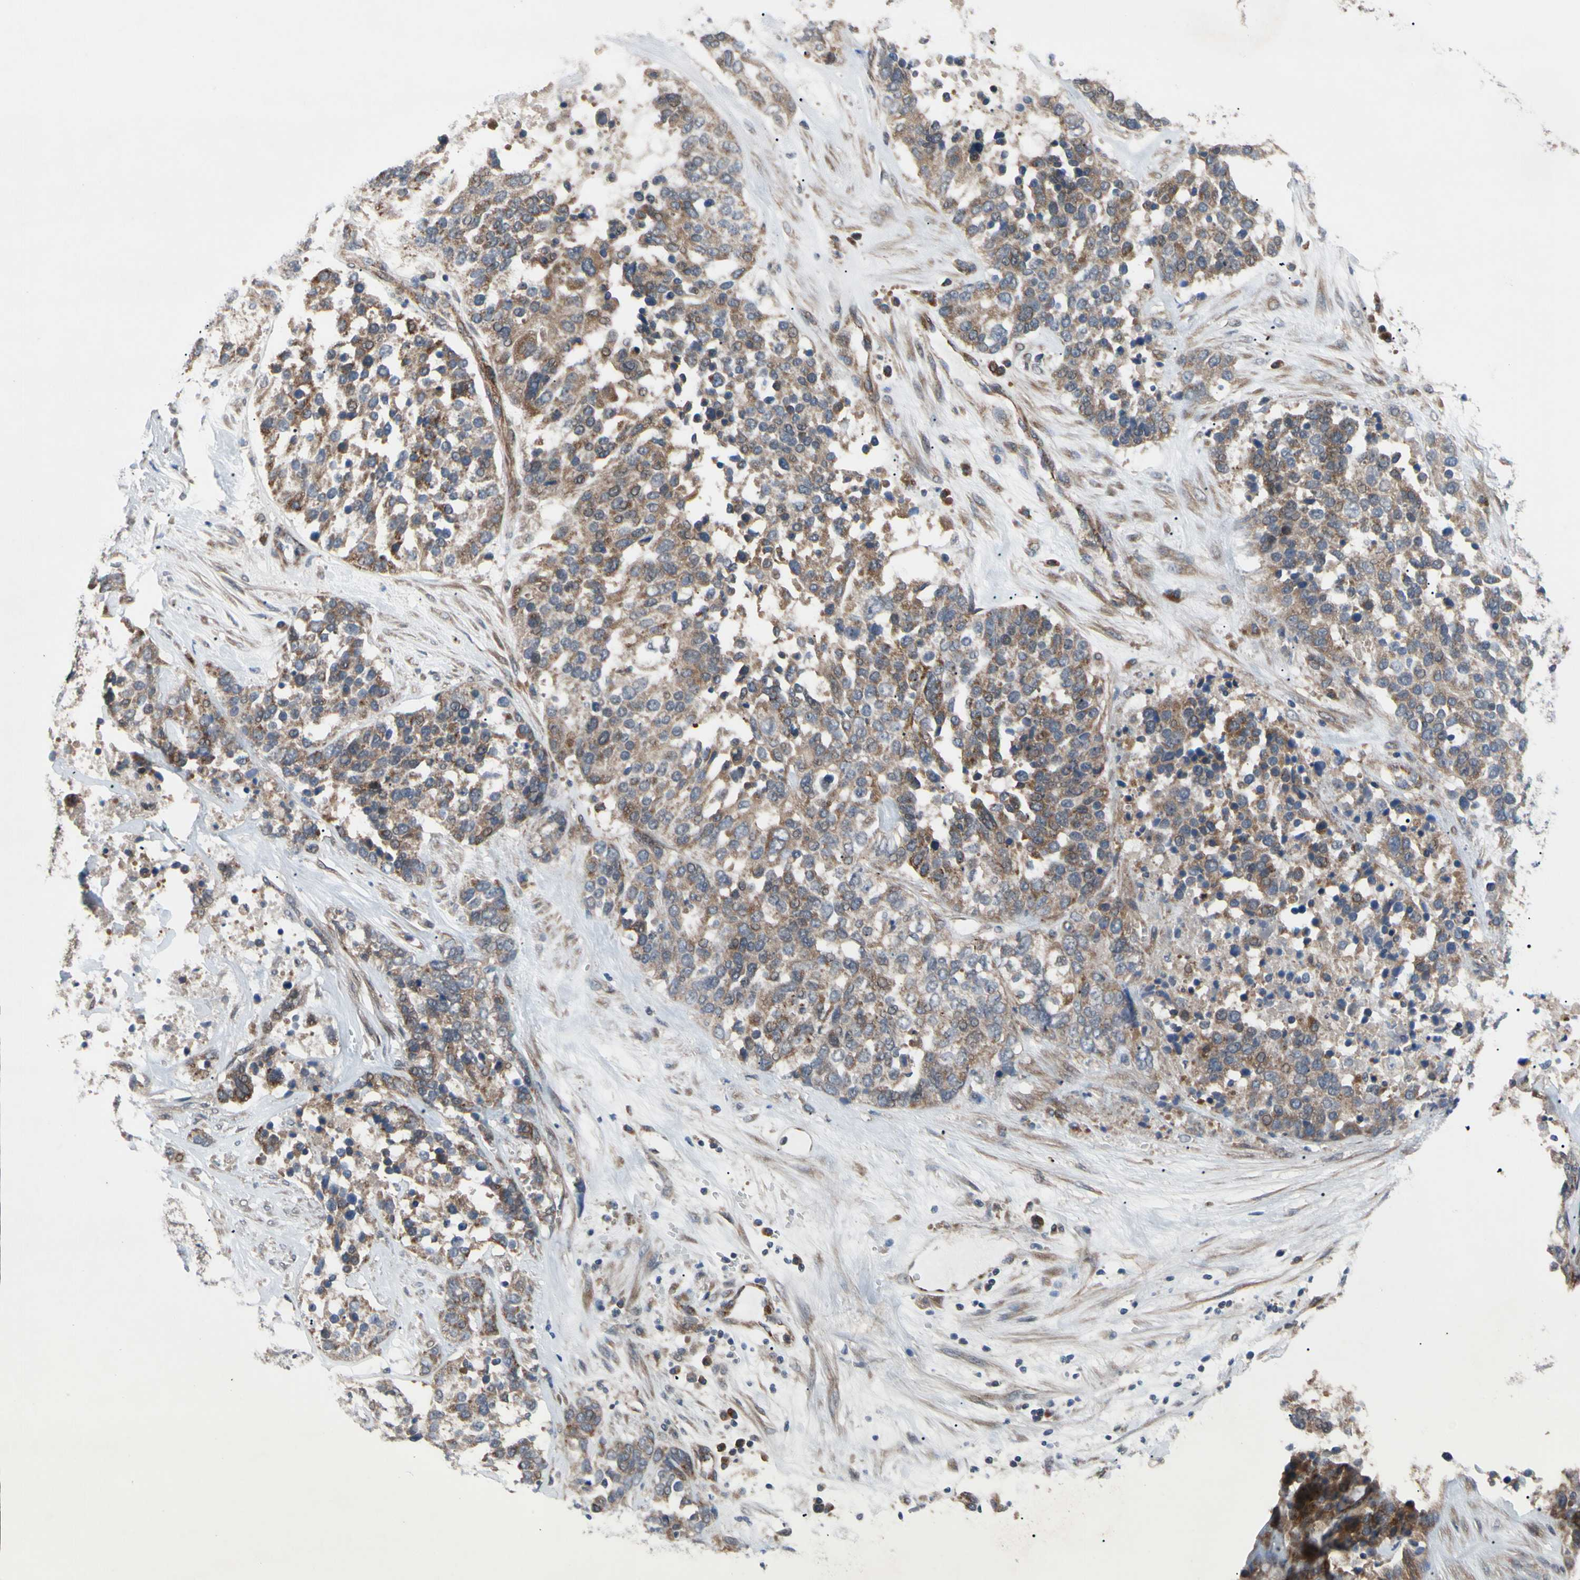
{"staining": {"intensity": "moderate", "quantity": ">75%", "location": "cytoplasmic/membranous"}, "tissue": "ovarian cancer", "cell_type": "Tumor cells", "image_type": "cancer", "snomed": [{"axis": "morphology", "description": "Cystadenocarcinoma, serous, NOS"}, {"axis": "topography", "description": "Ovary"}], "caption": "Protein expression analysis of human serous cystadenocarcinoma (ovarian) reveals moderate cytoplasmic/membranous staining in approximately >75% of tumor cells.", "gene": "SVIL", "patient": {"sex": "female", "age": 44}}